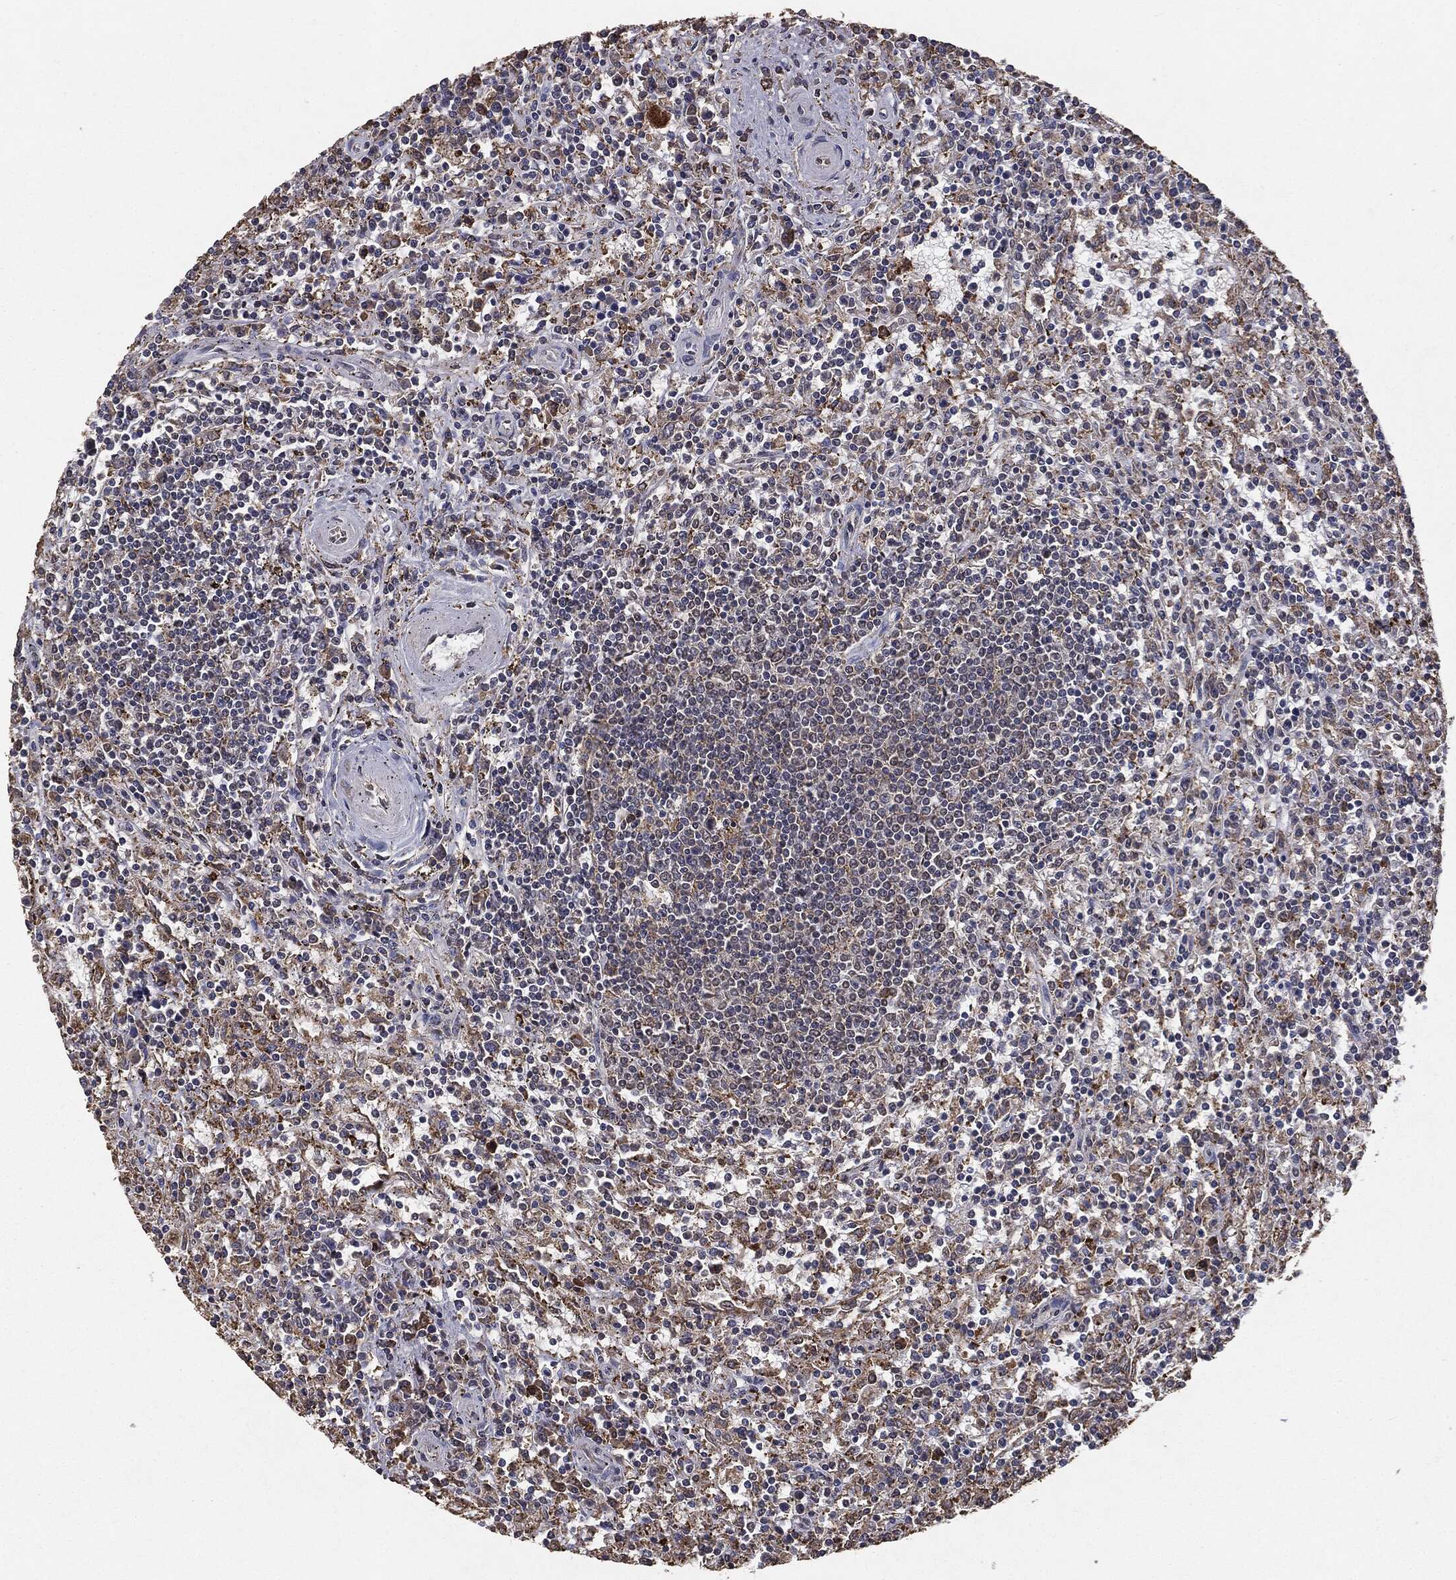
{"staining": {"intensity": "negative", "quantity": "none", "location": "none"}, "tissue": "lymphoma", "cell_type": "Tumor cells", "image_type": "cancer", "snomed": [{"axis": "morphology", "description": "Malignant lymphoma, non-Hodgkin's type, Low grade"}, {"axis": "topography", "description": "Spleen"}], "caption": "This micrograph is of low-grade malignant lymphoma, non-Hodgkin's type stained with immunohistochemistry to label a protein in brown with the nuclei are counter-stained blue. There is no staining in tumor cells.", "gene": "MTOR", "patient": {"sex": "male", "age": 62}}